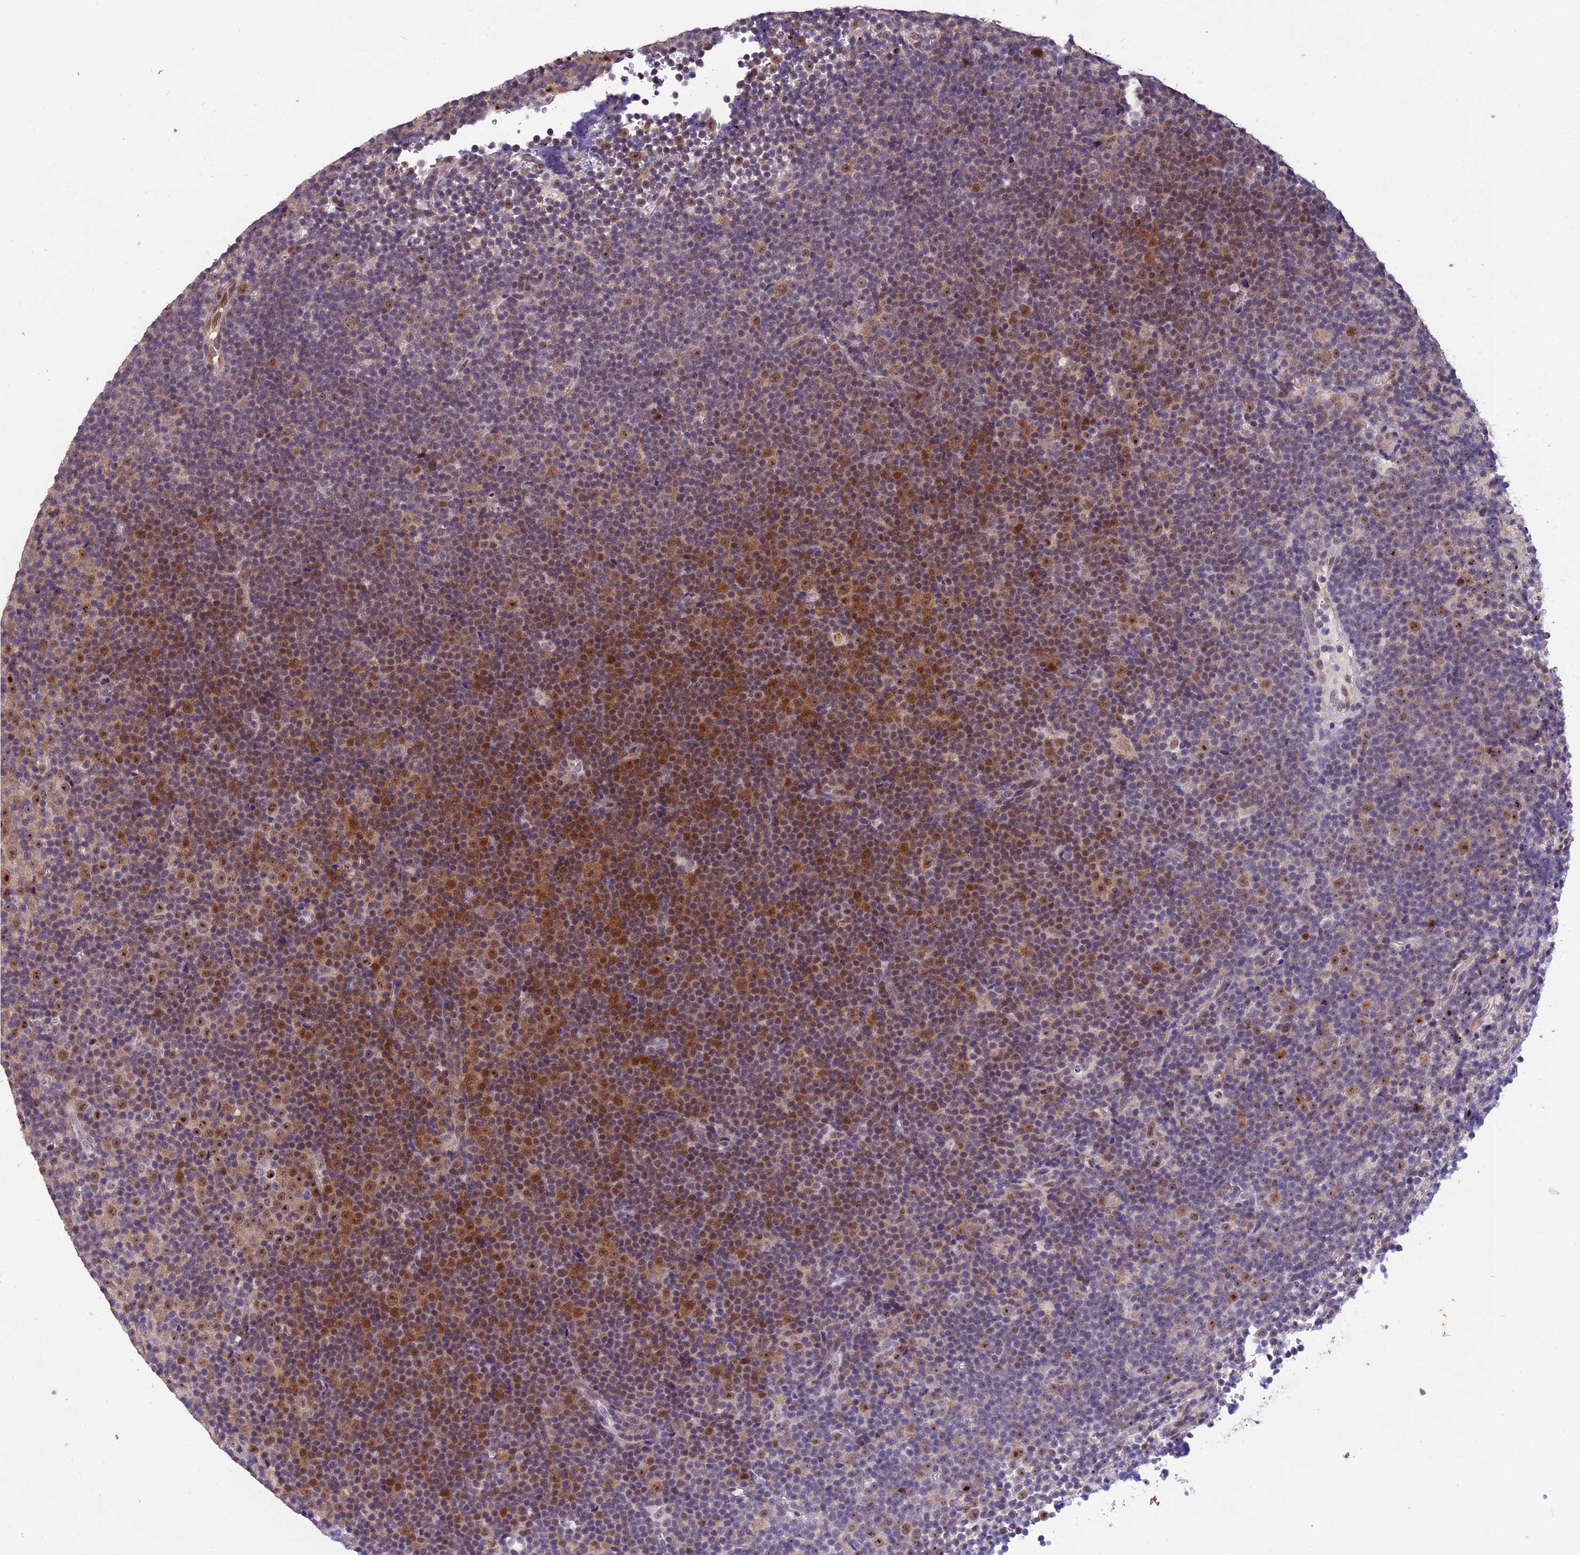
{"staining": {"intensity": "moderate", "quantity": "25%-75%", "location": "cytoplasmic/membranous,nuclear"}, "tissue": "lymphoma", "cell_type": "Tumor cells", "image_type": "cancer", "snomed": [{"axis": "morphology", "description": "Malignant lymphoma, non-Hodgkin's type, Low grade"}, {"axis": "topography", "description": "Lymph node"}], "caption": "This image shows immunohistochemistry (IHC) staining of low-grade malignant lymphoma, non-Hodgkin's type, with medium moderate cytoplasmic/membranous and nuclear positivity in about 25%-75% of tumor cells.", "gene": "GRWD1", "patient": {"sex": "female", "age": 67}}